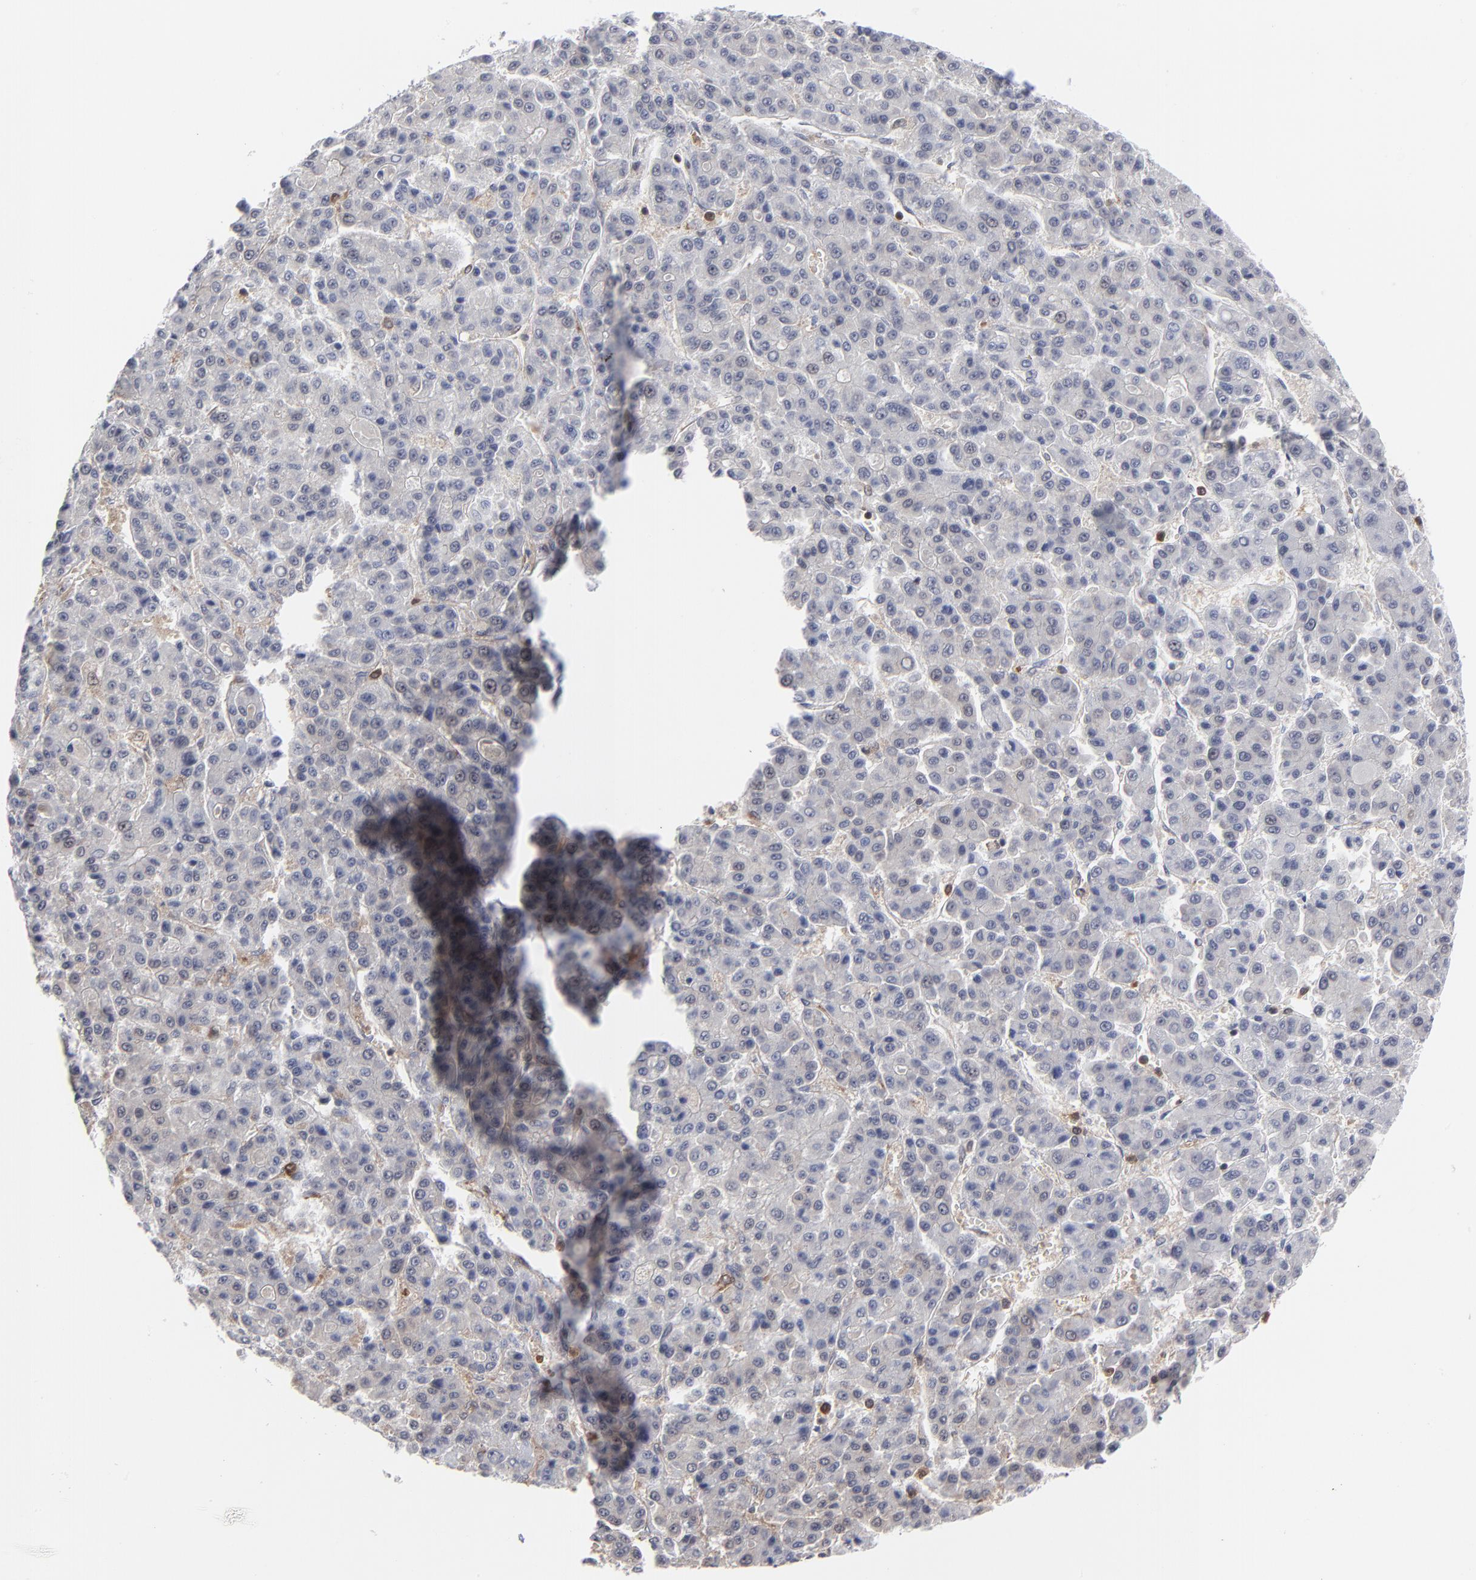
{"staining": {"intensity": "negative", "quantity": "none", "location": "none"}, "tissue": "liver cancer", "cell_type": "Tumor cells", "image_type": "cancer", "snomed": [{"axis": "morphology", "description": "Carcinoma, Hepatocellular, NOS"}, {"axis": "topography", "description": "Liver"}], "caption": "A high-resolution micrograph shows immunohistochemistry staining of liver cancer (hepatocellular carcinoma), which displays no significant staining in tumor cells.", "gene": "MAP2K1", "patient": {"sex": "male", "age": 70}}